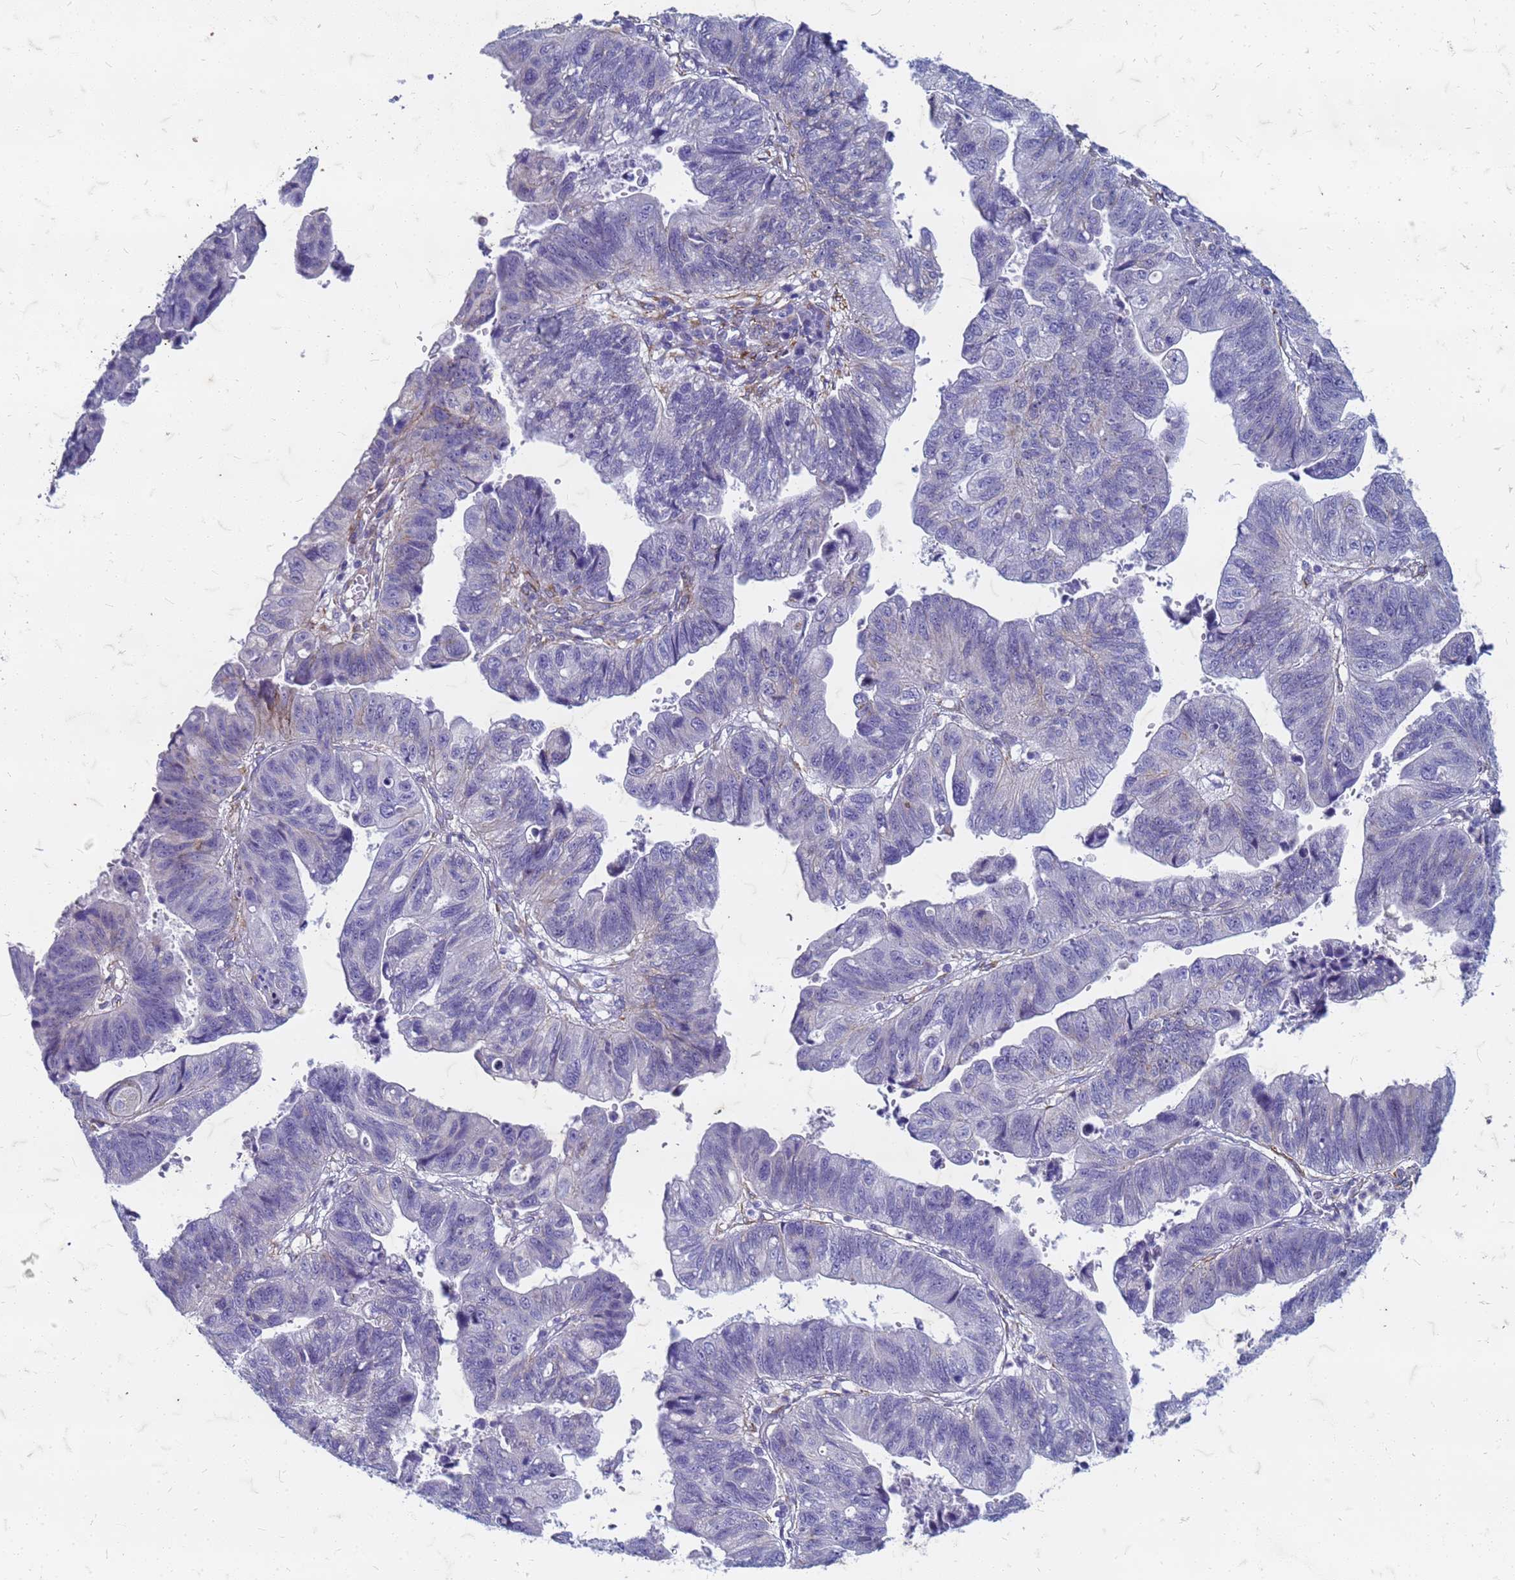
{"staining": {"intensity": "negative", "quantity": "none", "location": "none"}, "tissue": "stomach cancer", "cell_type": "Tumor cells", "image_type": "cancer", "snomed": [{"axis": "morphology", "description": "Adenocarcinoma, NOS"}, {"axis": "topography", "description": "Stomach"}], "caption": "Human adenocarcinoma (stomach) stained for a protein using immunohistochemistry (IHC) displays no positivity in tumor cells.", "gene": "TRIM64B", "patient": {"sex": "male", "age": 59}}